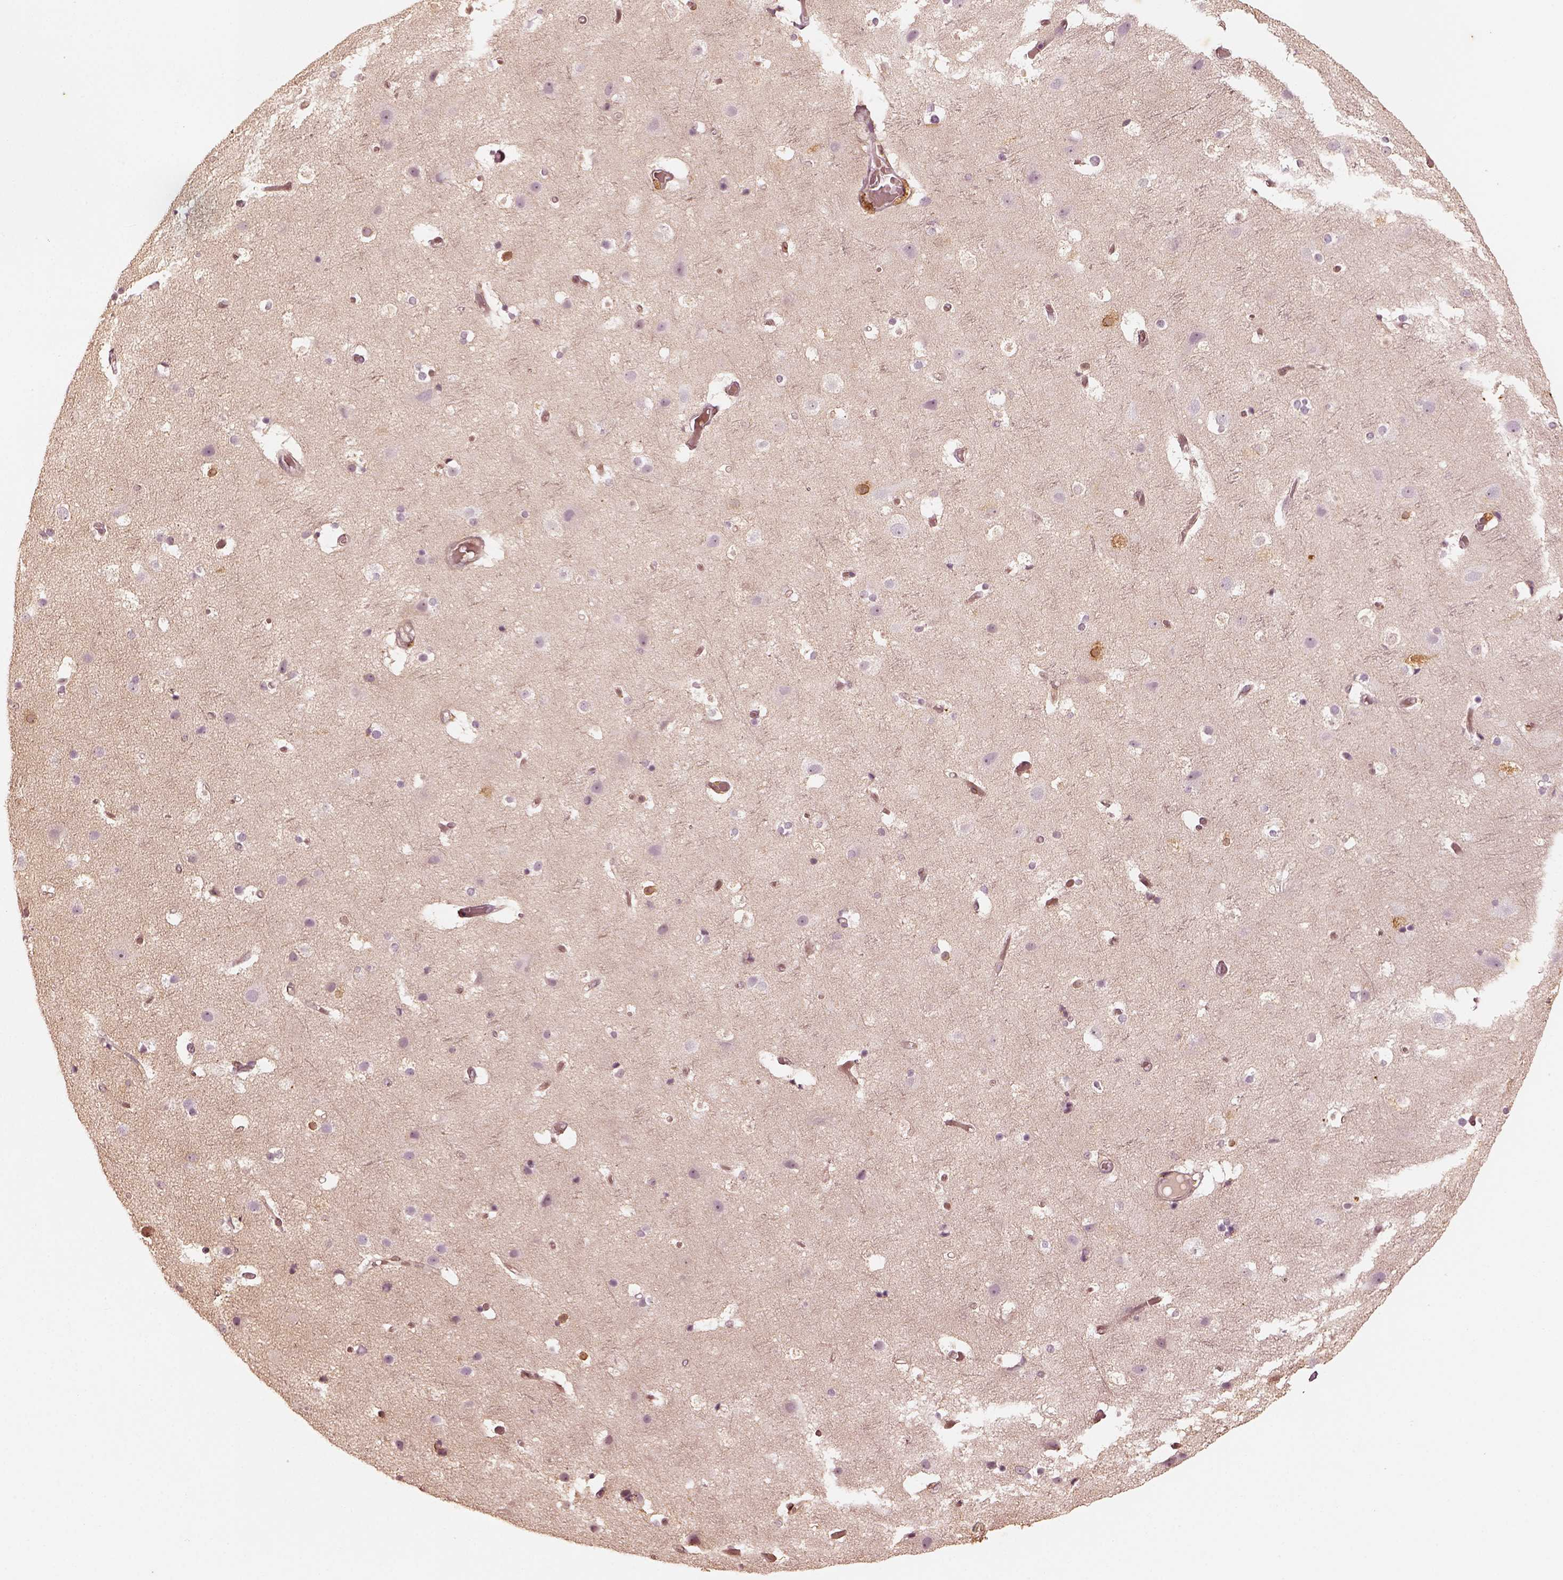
{"staining": {"intensity": "moderate", "quantity": "<25%", "location": "cytoplasmic/membranous"}, "tissue": "cerebral cortex", "cell_type": "Endothelial cells", "image_type": "normal", "snomed": [{"axis": "morphology", "description": "Normal tissue, NOS"}, {"axis": "topography", "description": "Cerebral cortex"}], "caption": "Immunohistochemical staining of normal human cerebral cortex reveals <25% levels of moderate cytoplasmic/membranous protein expression in approximately <25% of endothelial cells.", "gene": "WLS", "patient": {"sex": "female", "age": 52}}